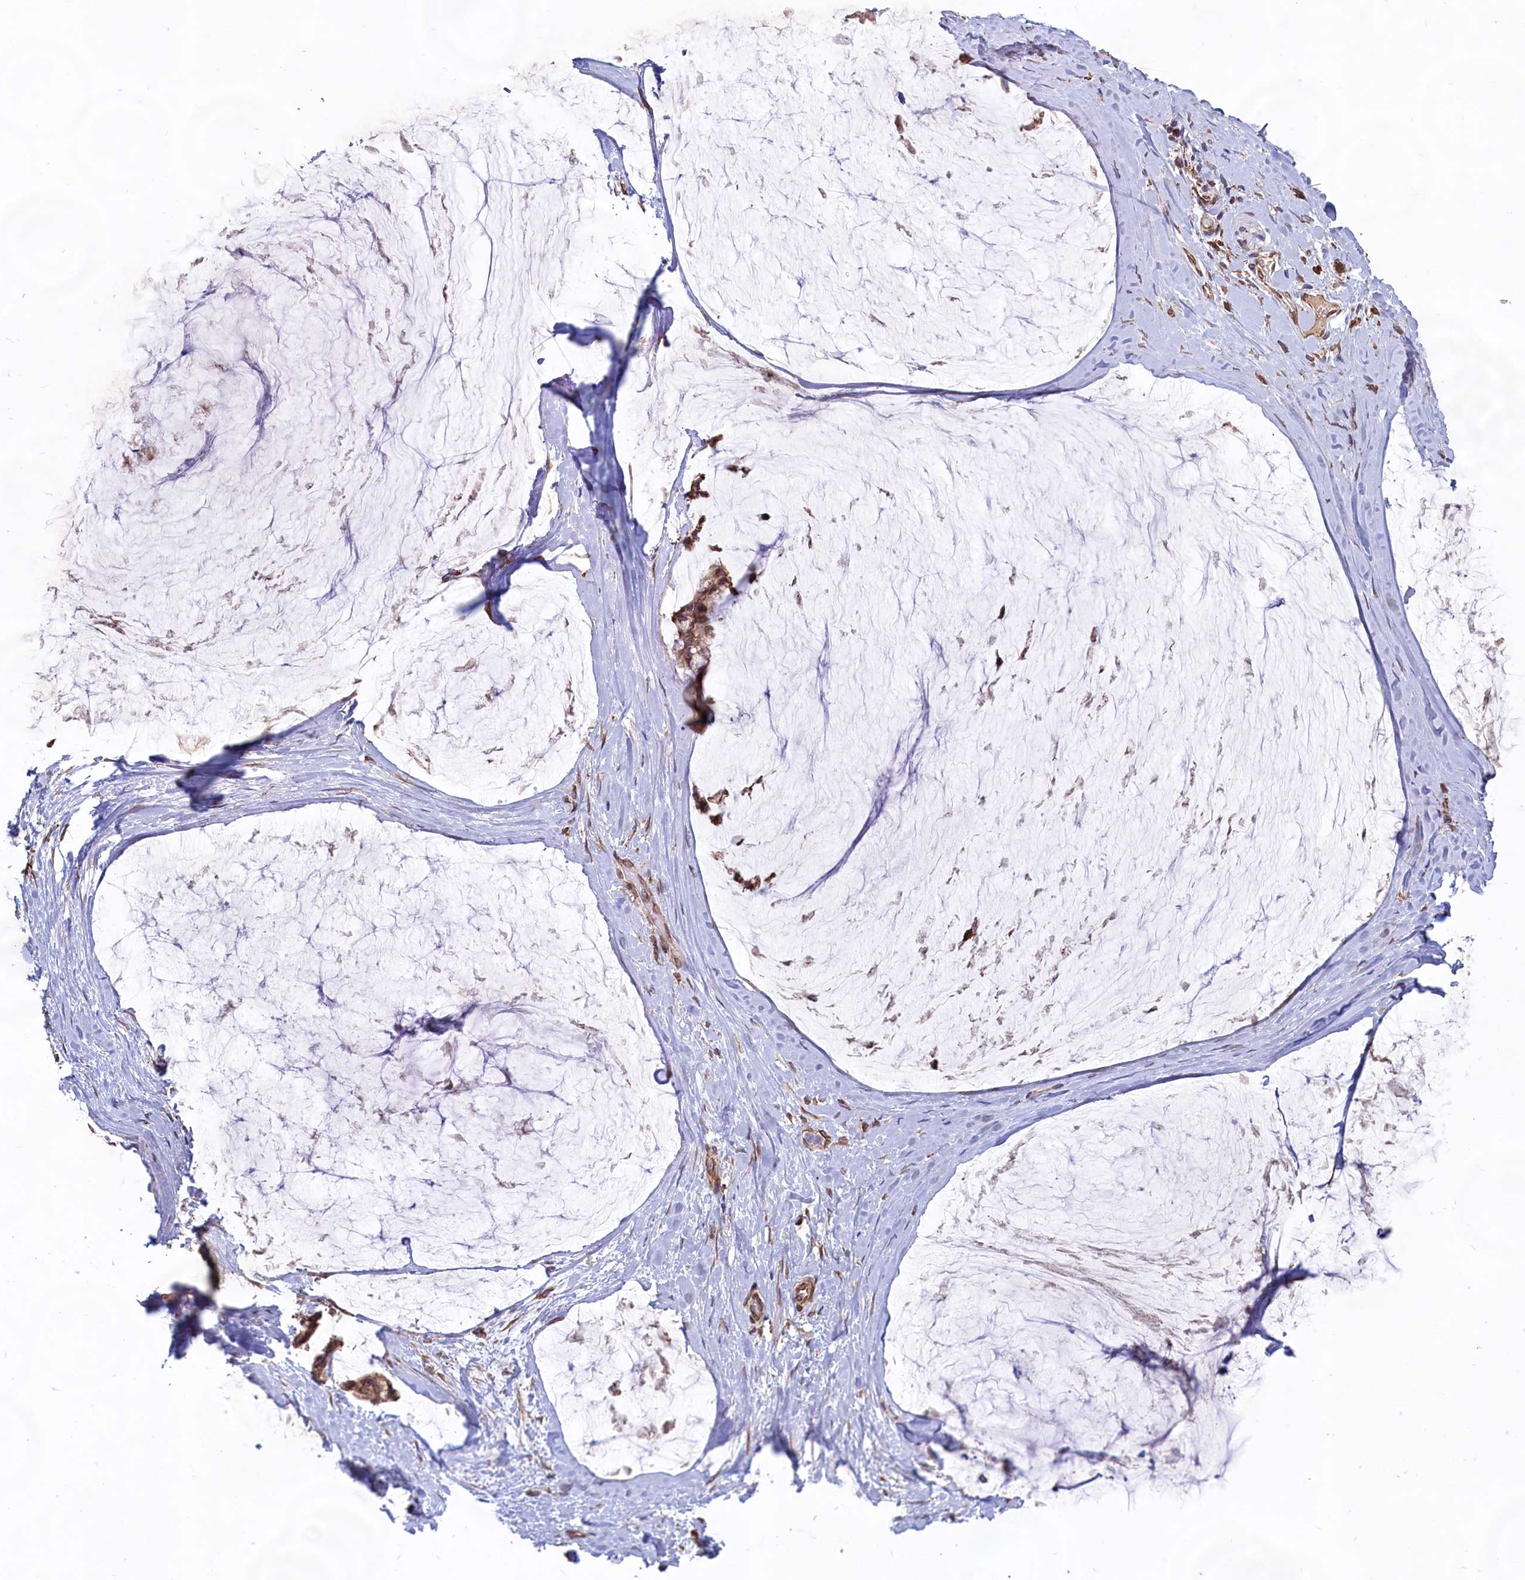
{"staining": {"intensity": "strong", "quantity": ">75%", "location": "cytoplasmic/membranous"}, "tissue": "ovarian cancer", "cell_type": "Tumor cells", "image_type": "cancer", "snomed": [{"axis": "morphology", "description": "Cystadenocarcinoma, mucinous, NOS"}, {"axis": "topography", "description": "Ovary"}], "caption": "Brown immunohistochemical staining in mucinous cystadenocarcinoma (ovarian) displays strong cytoplasmic/membranous positivity in approximately >75% of tumor cells. The staining is performed using DAB brown chromogen to label protein expression. The nuclei are counter-stained blue using hematoxylin.", "gene": "TBC1D19", "patient": {"sex": "female", "age": 39}}